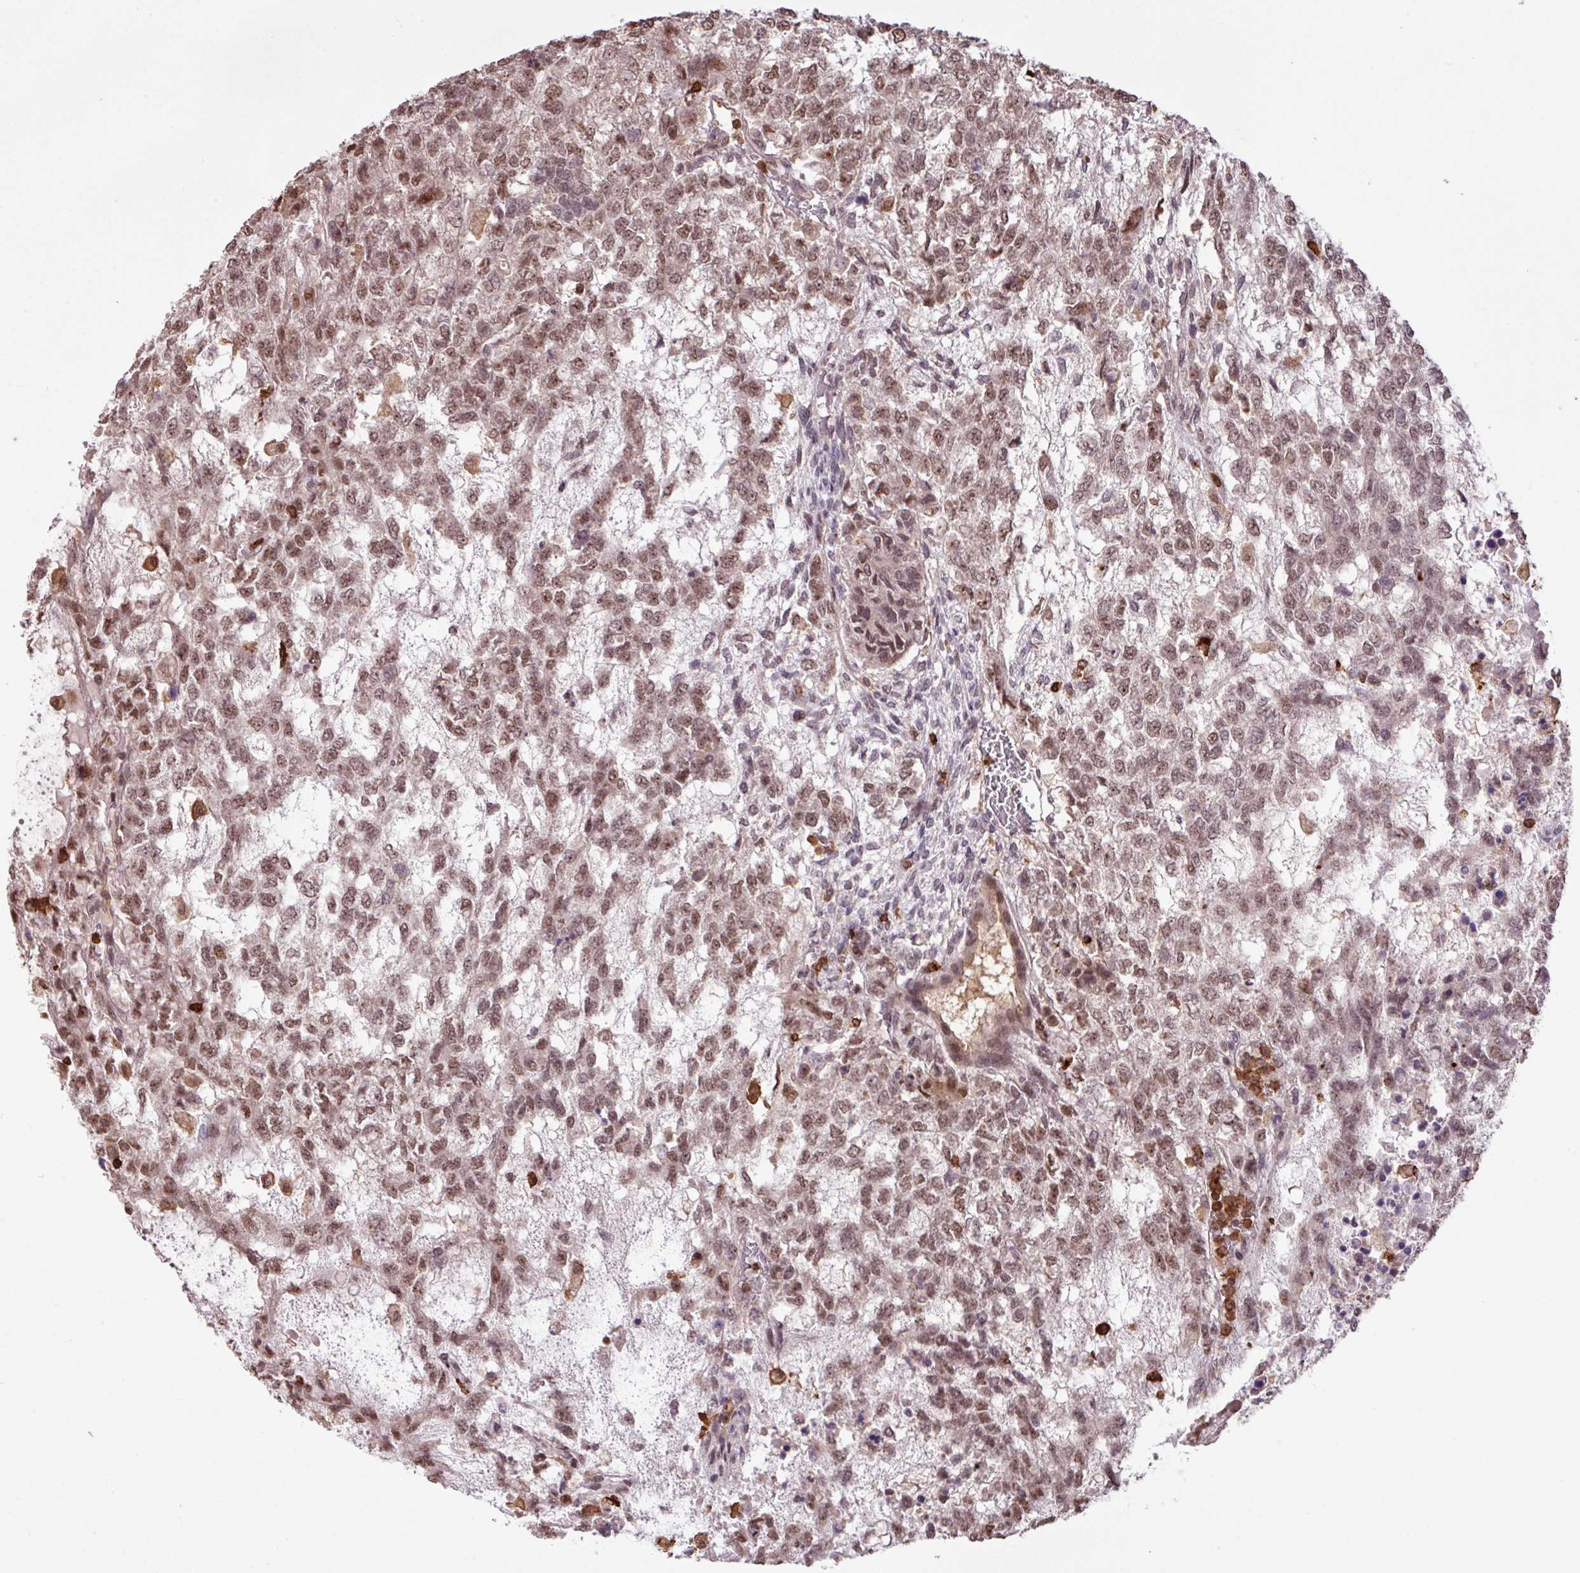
{"staining": {"intensity": "moderate", "quantity": "25%-75%", "location": "nuclear"}, "tissue": "testis cancer", "cell_type": "Tumor cells", "image_type": "cancer", "snomed": [{"axis": "morphology", "description": "Carcinoma, Embryonal, NOS"}, {"axis": "topography", "description": "Testis"}], "caption": "Brown immunohistochemical staining in testis embryonal carcinoma demonstrates moderate nuclear staining in about 25%-75% of tumor cells.", "gene": "GON7", "patient": {"sex": "male", "age": 23}}